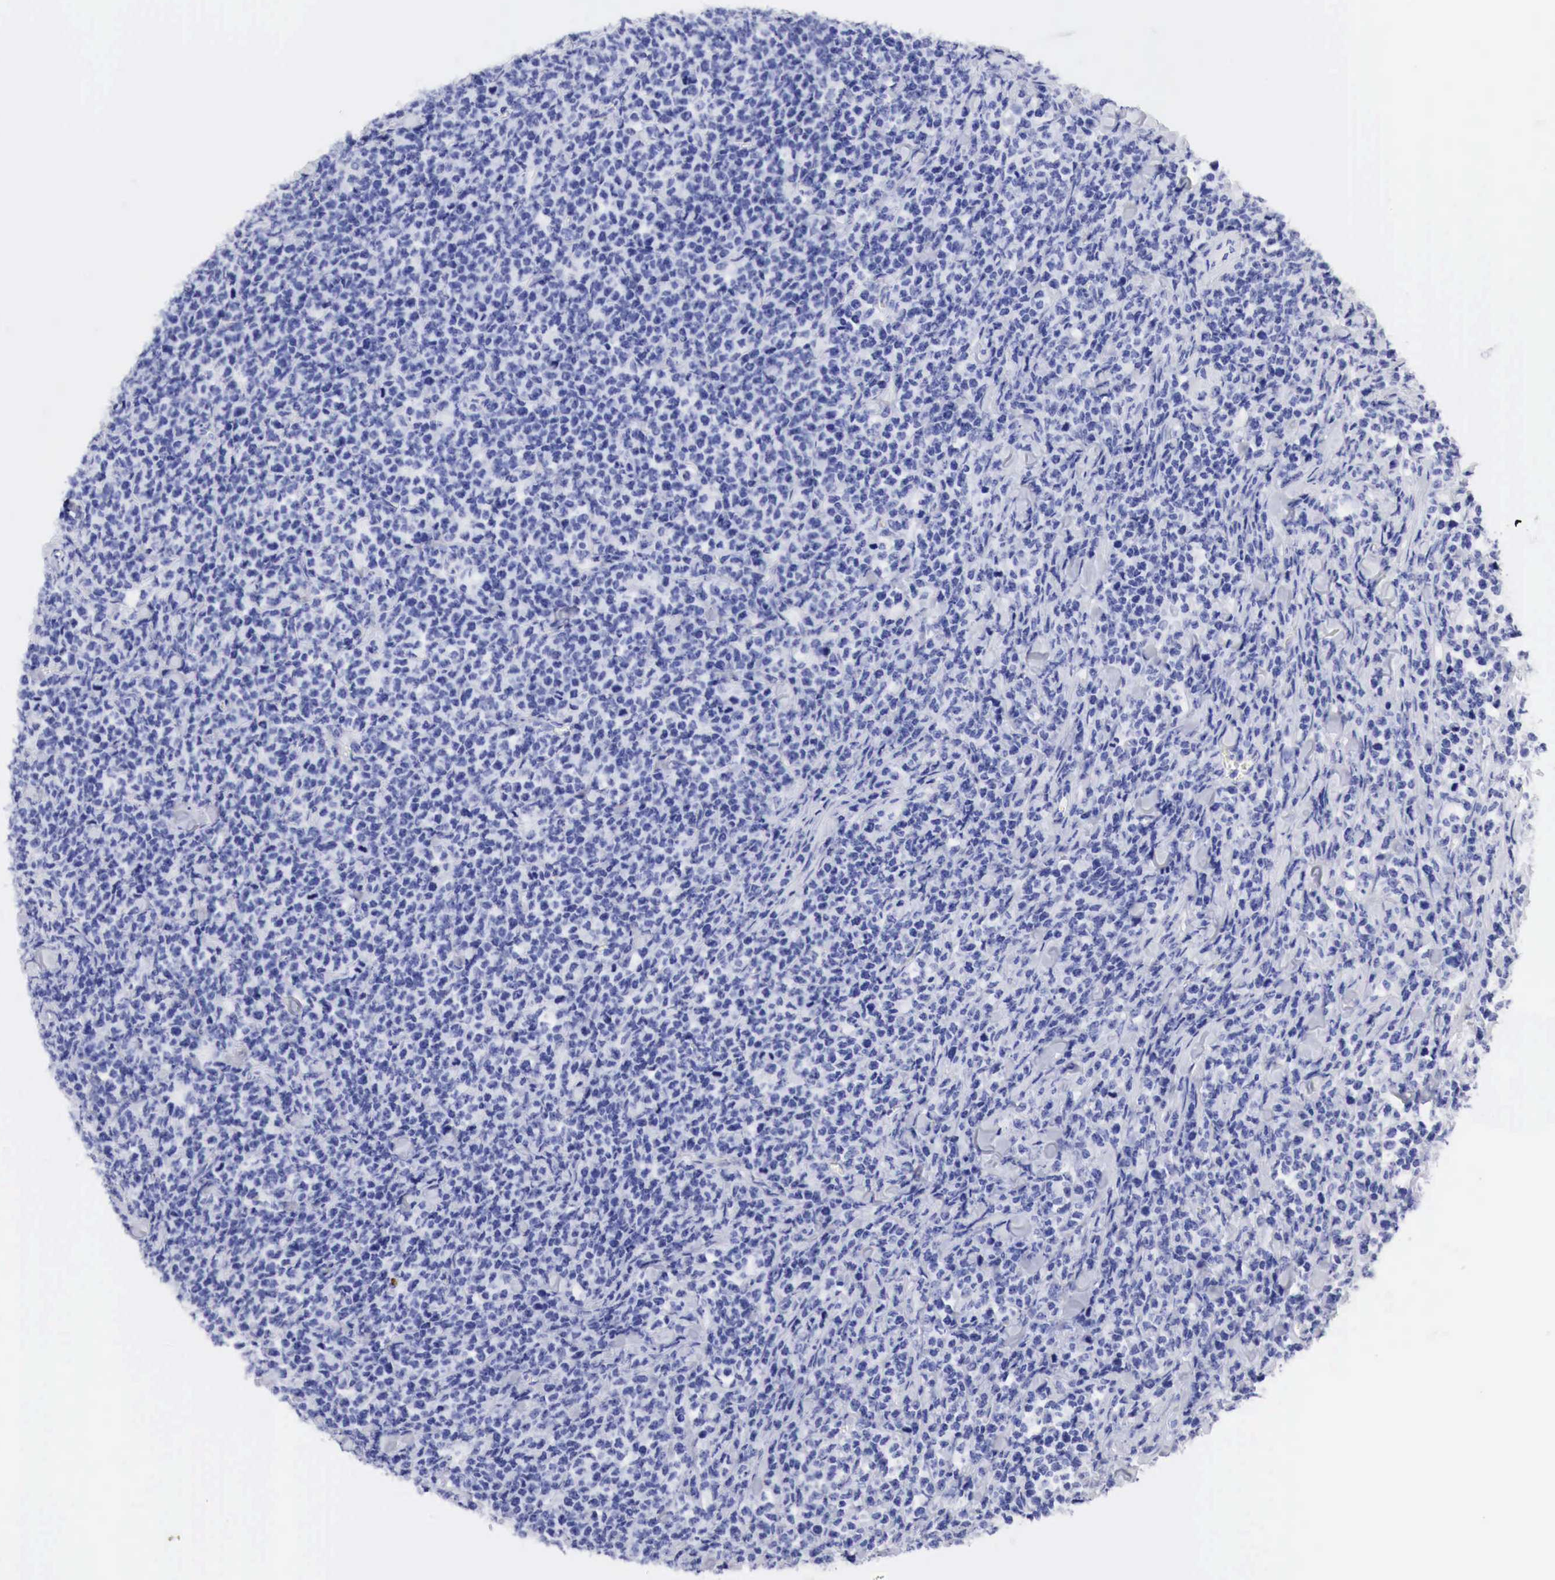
{"staining": {"intensity": "negative", "quantity": "none", "location": "none"}, "tissue": "lymphoma", "cell_type": "Tumor cells", "image_type": "cancer", "snomed": [{"axis": "morphology", "description": "Malignant lymphoma, non-Hodgkin's type, High grade"}, {"axis": "topography", "description": "Small intestine"}, {"axis": "topography", "description": "Colon"}], "caption": "Tumor cells show no significant expression in lymphoma.", "gene": "TYR", "patient": {"sex": "male", "age": 8}}